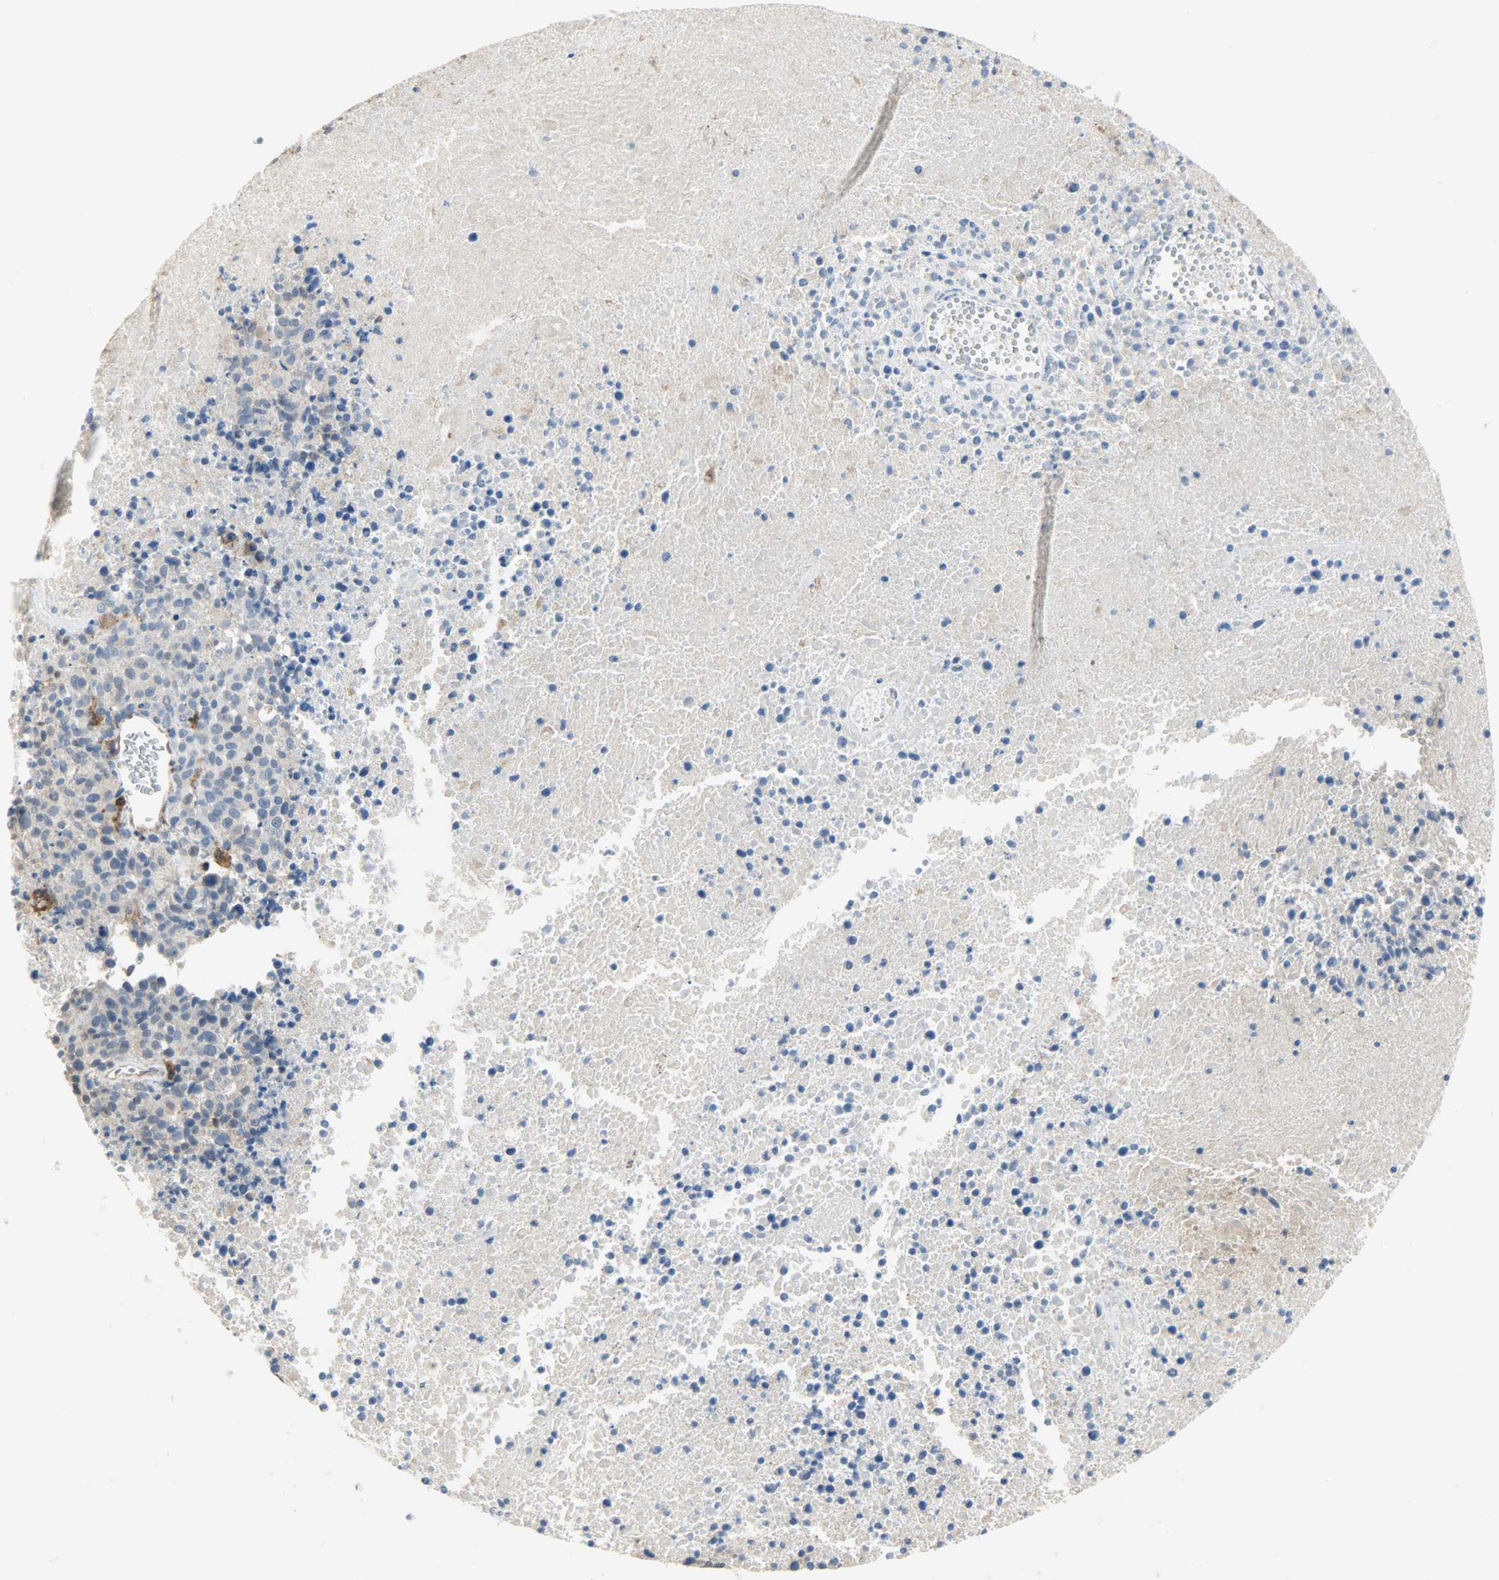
{"staining": {"intensity": "weak", "quantity": "25%-75%", "location": "cytoplasmic/membranous"}, "tissue": "melanoma", "cell_type": "Tumor cells", "image_type": "cancer", "snomed": [{"axis": "morphology", "description": "Malignant melanoma, Metastatic site"}, {"axis": "topography", "description": "Cerebral cortex"}], "caption": "Human malignant melanoma (metastatic site) stained with a protein marker reveals weak staining in tumor cells.", "gene": "TRIM21", "patient": {"sex": "female", "age": 52}}